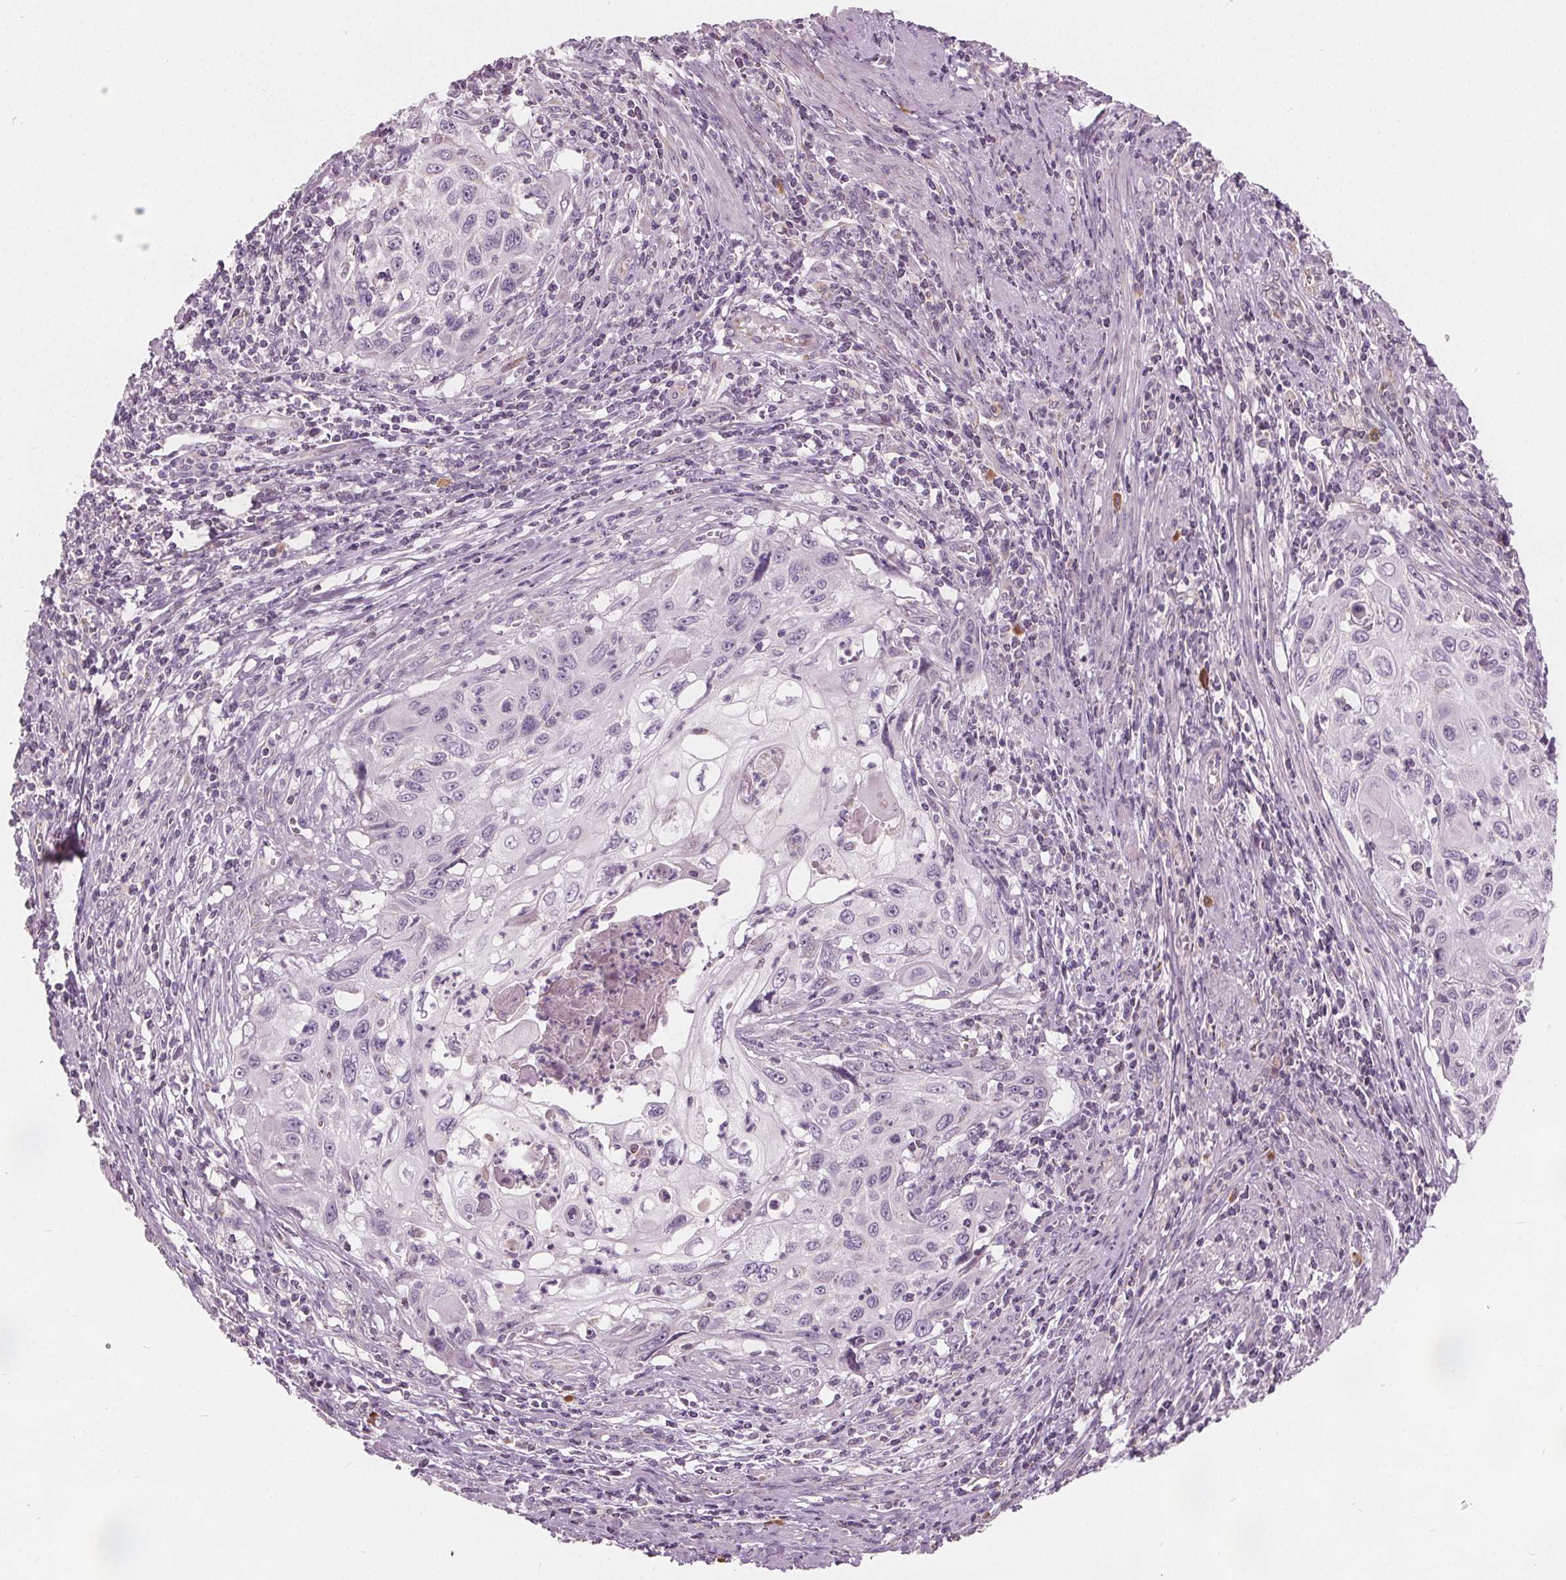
{"staining": {"intensity": "negative", "quantity": "none", "location": "none"}, "tissue": "cervical cancer", "cell_type": "Tumor cells", "image_type": "cancer", "snomed": [{"axis": "morphology", "description": "Squamous cell carcinoma, NOS"}, {"axis": "topography", "description": "Cervix"}], "caption": "Human cervical squamous cell carcinoma stained for a protein using IHC demonstrates no positivity in tumor cells.", "gene": "ECI2", "patient": {"sex": "female", "age": 70}}